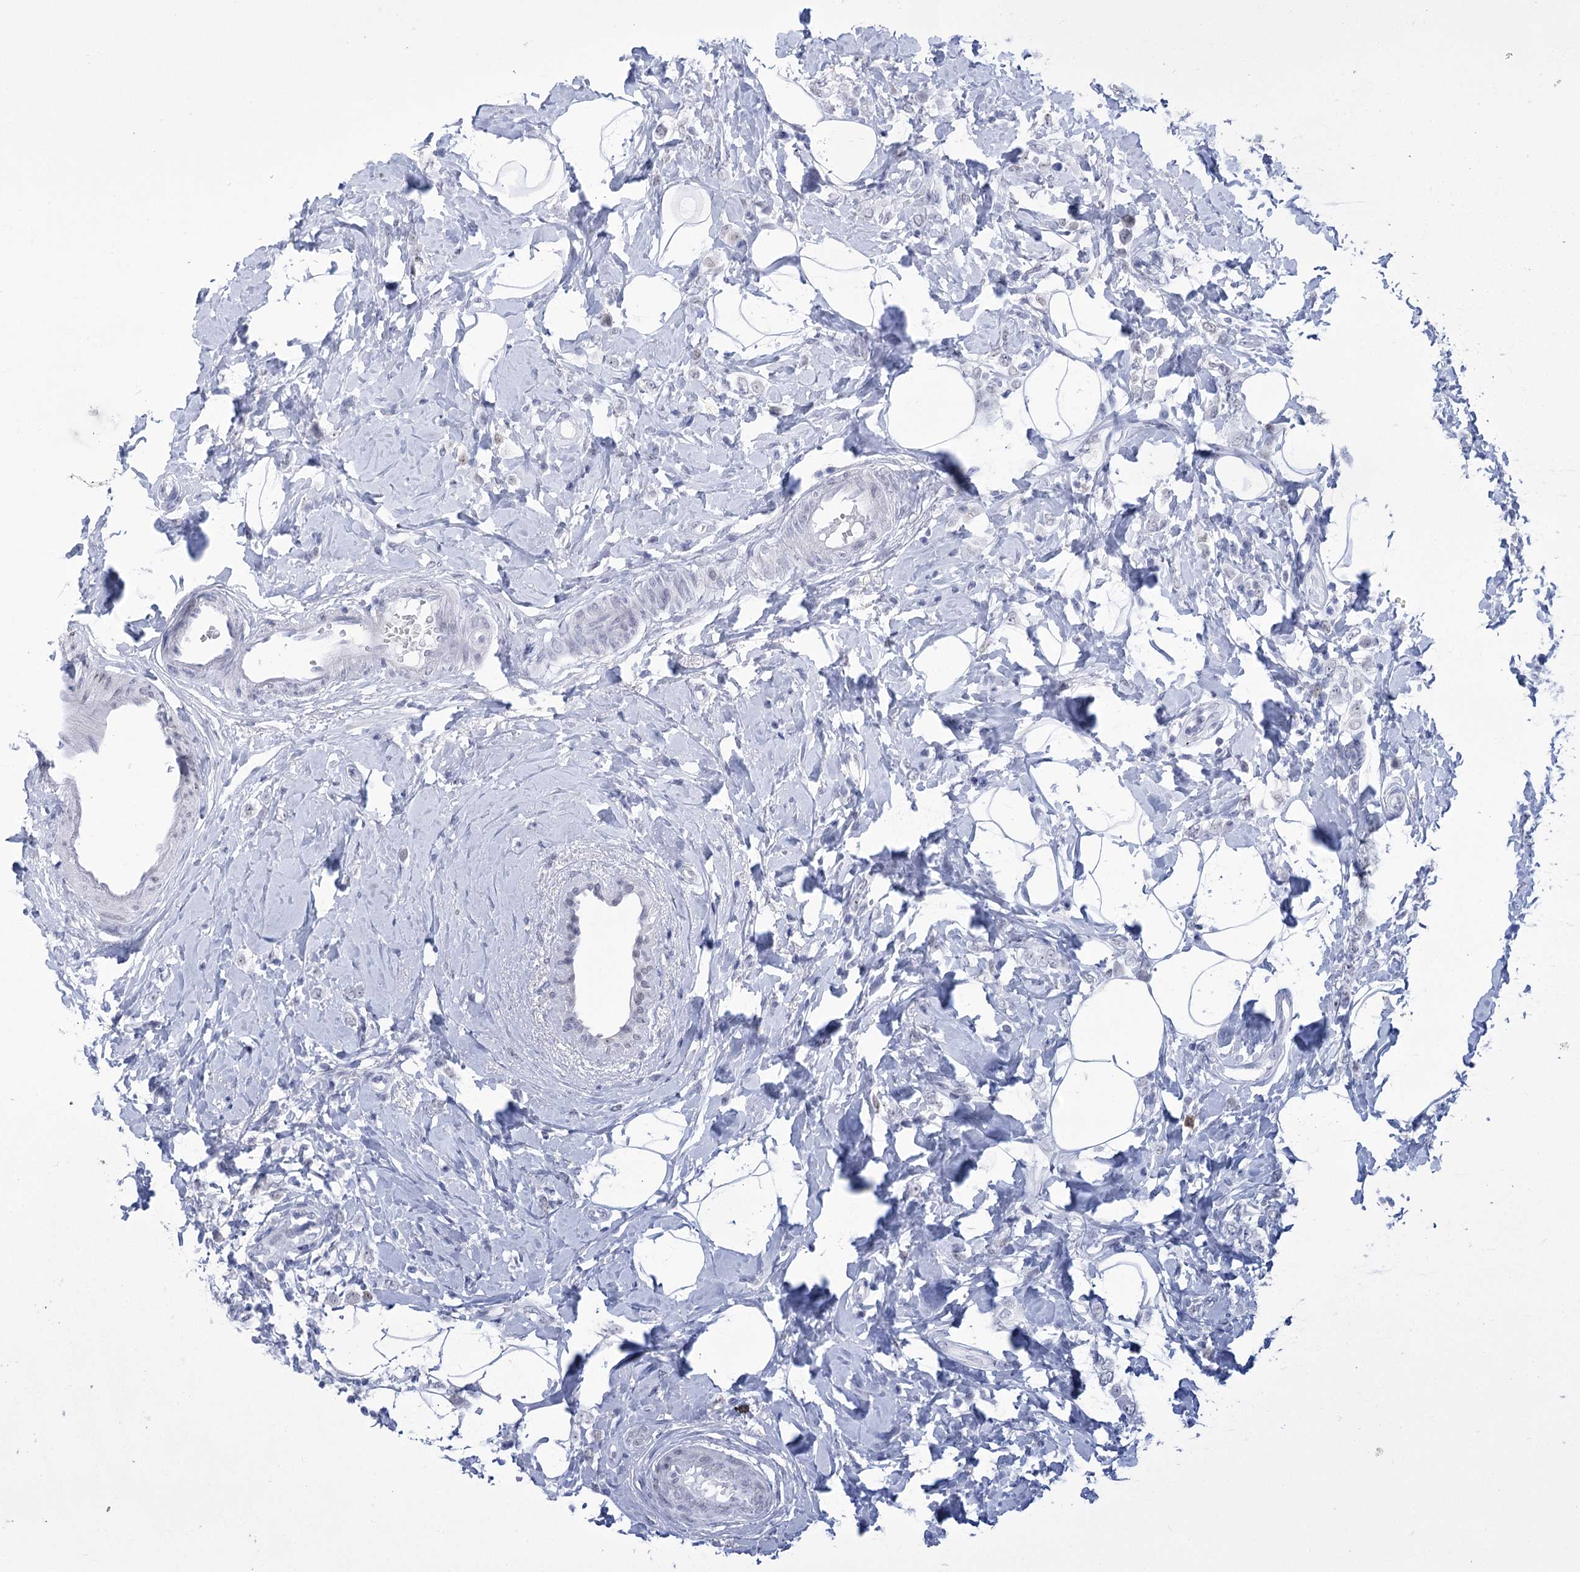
{"staining": {"intensity": "negative", "quantity": "none", "location": "none"}, "tissue": "breast cancer", "cell_type": "Tumor cells", "image_type": "cancer", "snomed": [{"axis": "morphology", "description": "Lobular carcinoma"}, {"axis": "topography", "description": "Breast"}], "caption": "This is a micrograph of immunohistochemistry staining of lobular carcinoma (breast), which shows no staining in tumor cells. (Immunohistochemistry, brightfield microscopy, high magnification).", "gene": "HORMAD1", "patient": {"sex": "female", "age": 47}}